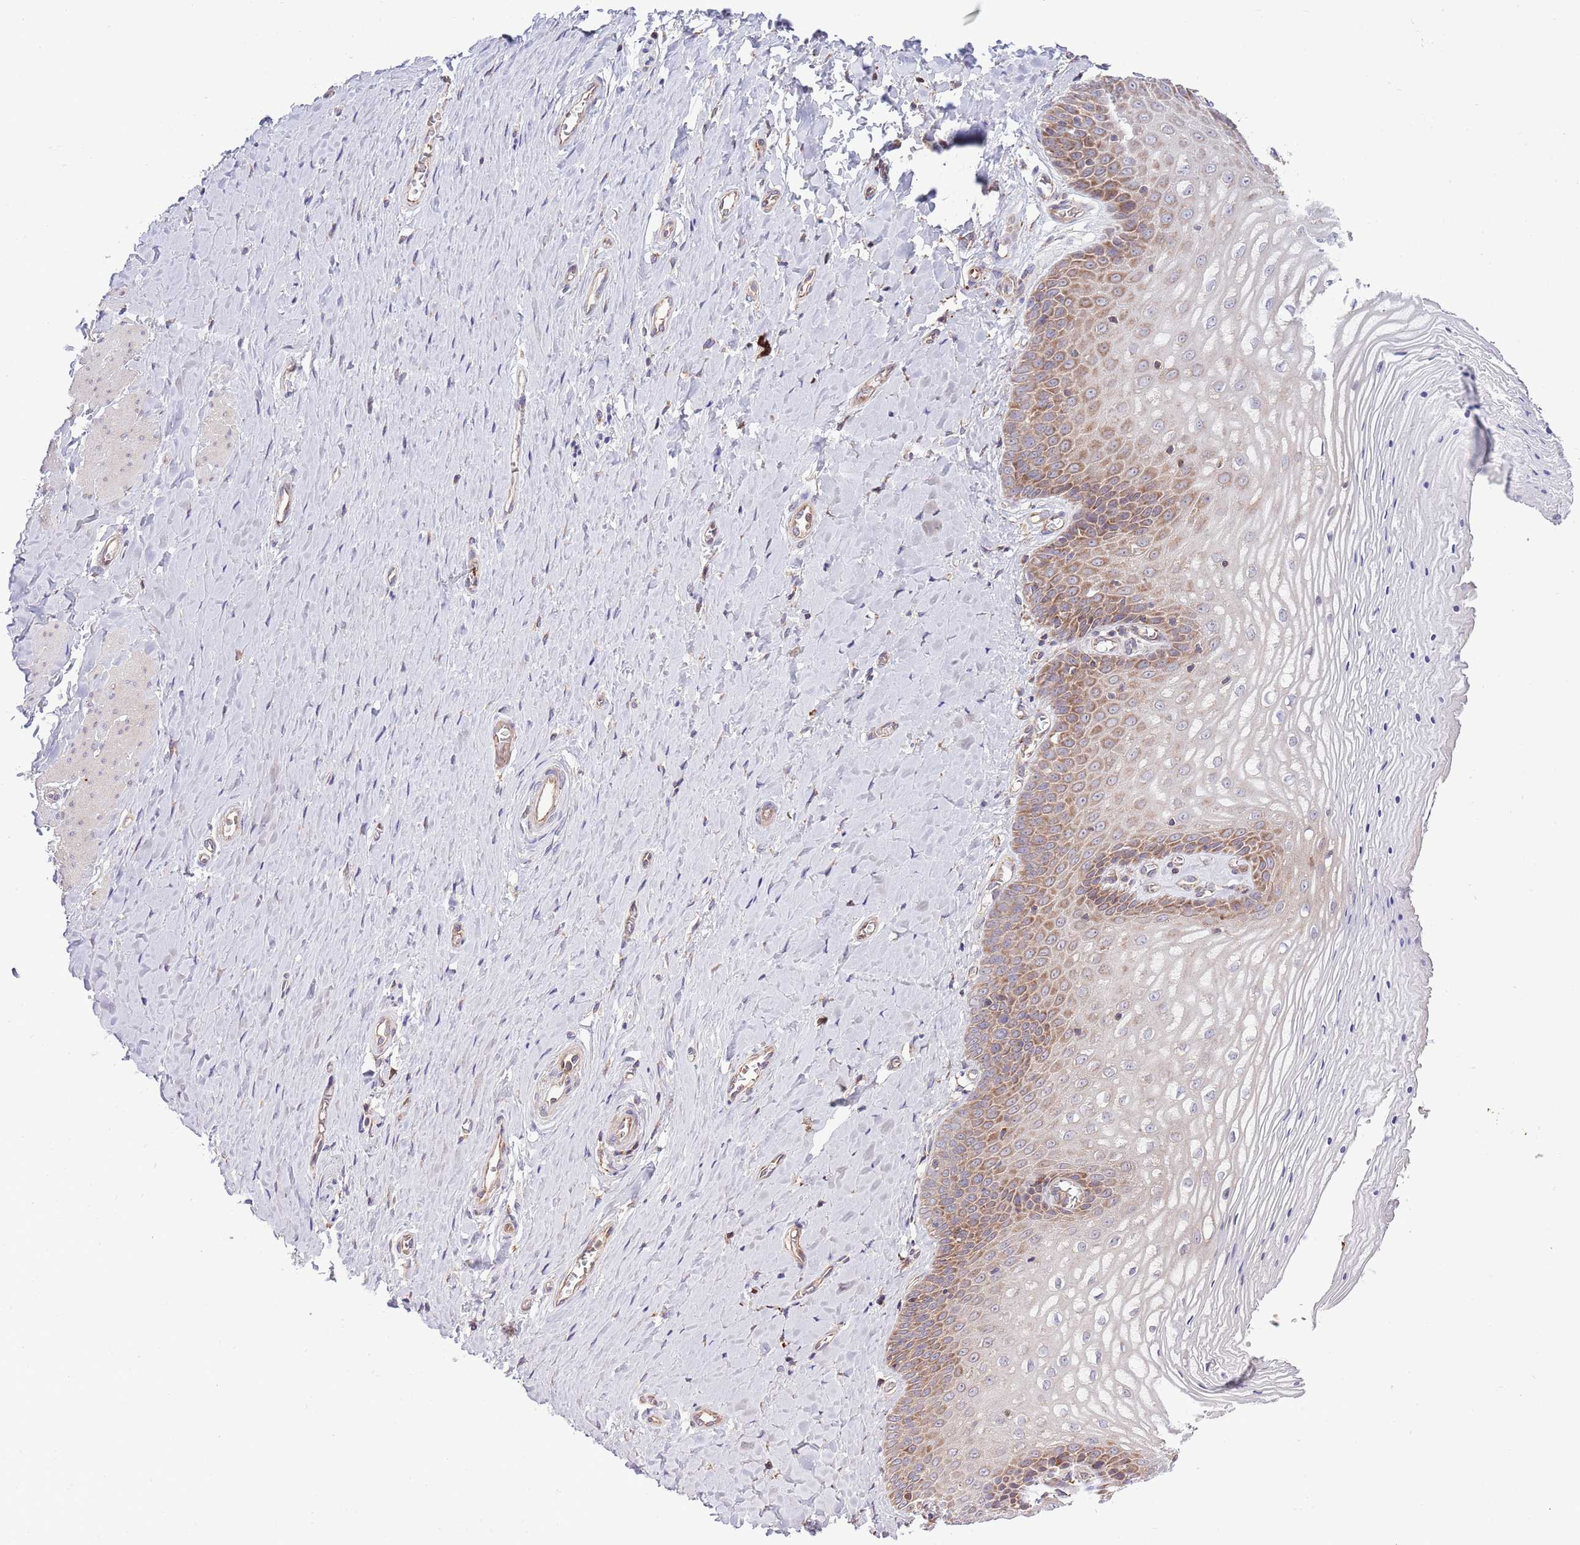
{"staining": {"intensity": "moderate", "quantity": "25%-75%", "location": "cytoplasmic/membranous"}, "tissue": "vagina", "cell_type": "Squamous epithelial cells", "image_type": "normal", "snomed": [{"axis": "morphology", "description": "Normal tissue, NOS"}, {"axis": "topography", "description": "Vagina"}], "caption": "The micrograph reveals a brown stain indicating the presence of a protein in the cytoplasmic/membranous of squamous epithelial cells in vagina.", "gene": "DAND5", "patient": {"sex": "female", "age": 65}}